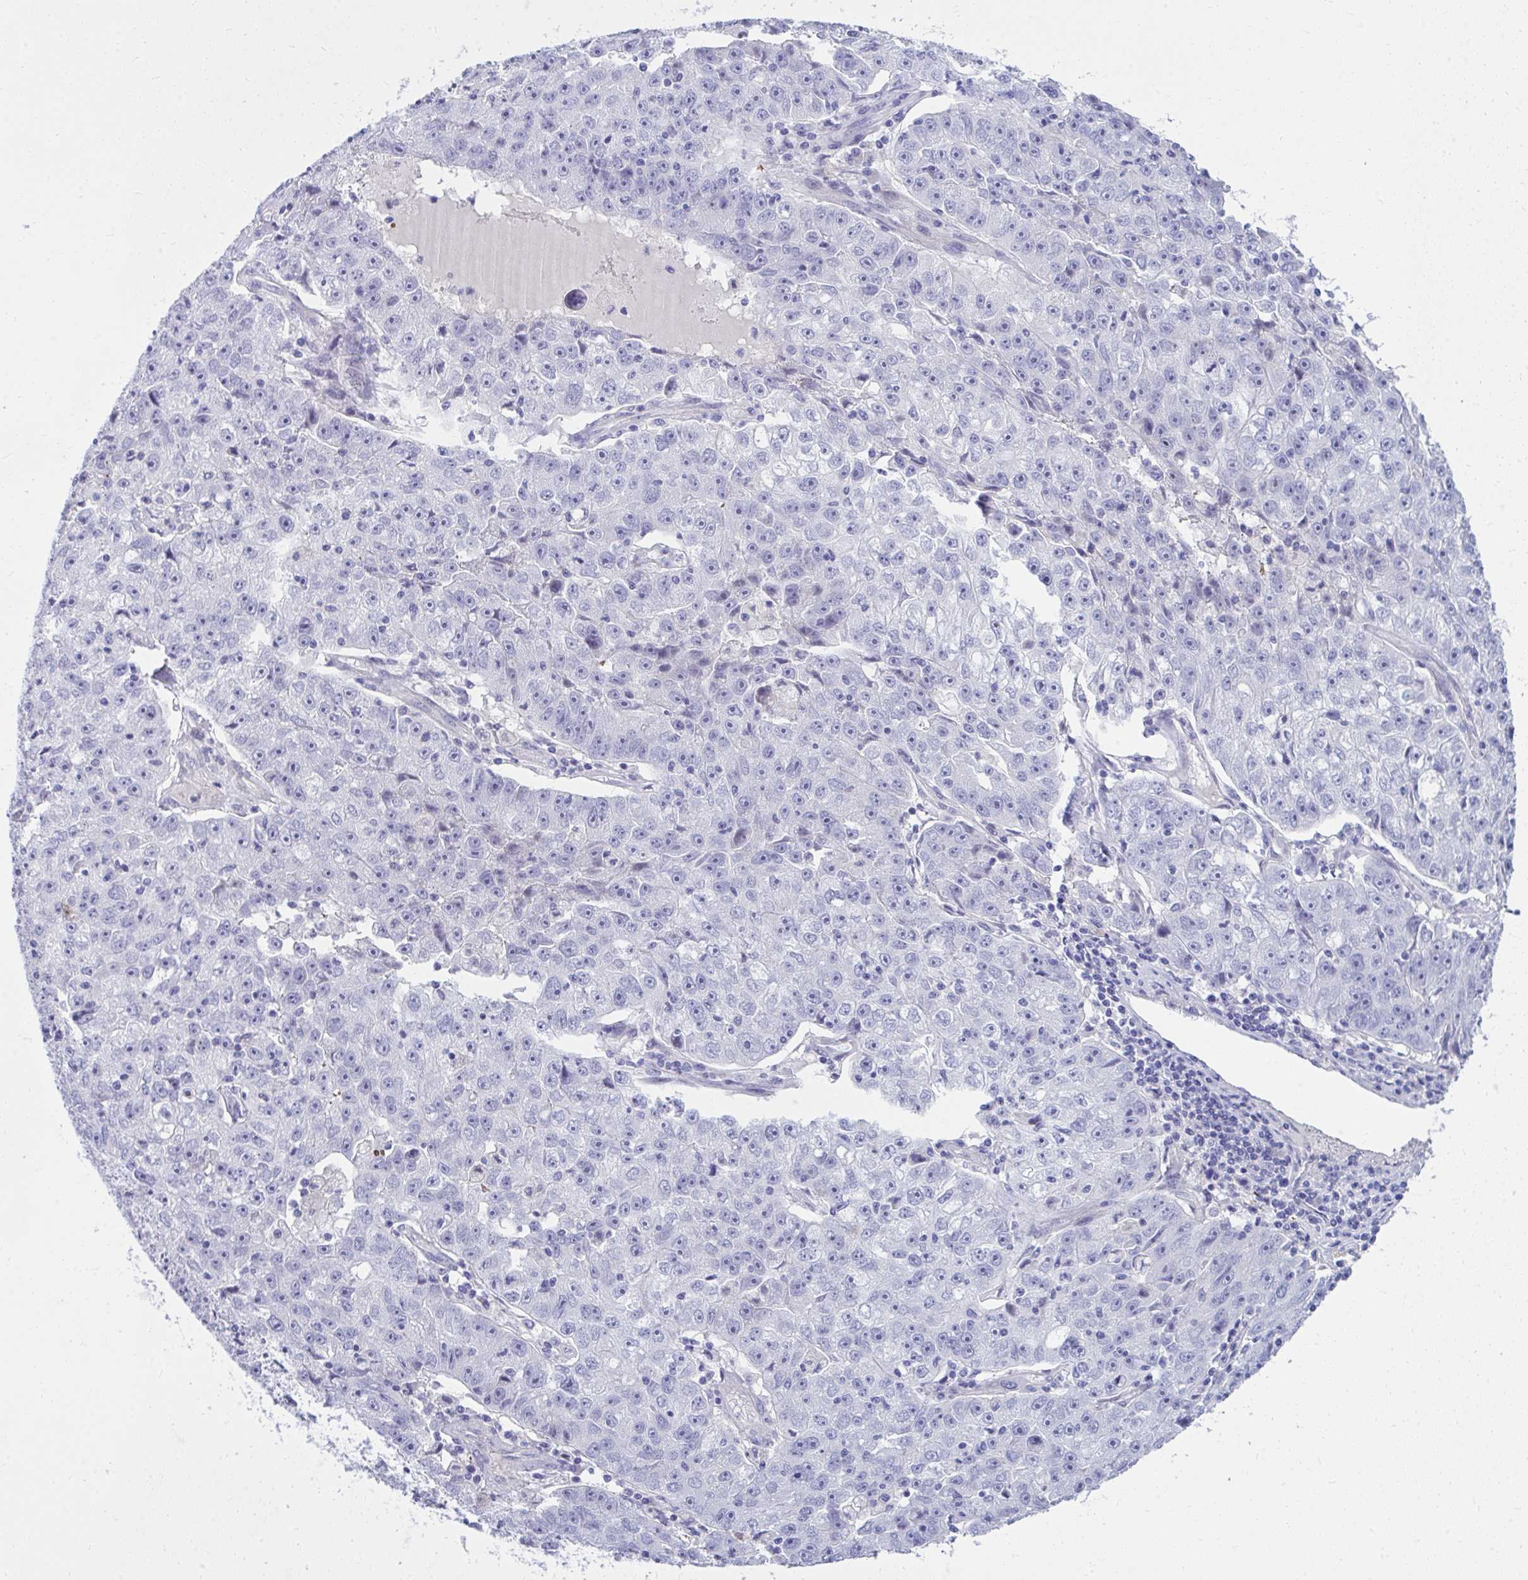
{"staining": {"intensity": "negative", "quantity": "none", "location": "none"}, "tissue": "lung cancer", "cell_type": "Tumor cells", "image_type": "cancer", "snomed": [{"axis": "morphology", "description": "Normal morphology"}, {"axis": "morphology", "description": "Adenocarcinoma, NOS"}, {"axis": "topography", "description": "Lymph node"}, {"axis": "topography", "description": "Lung"}], "caption": "Immunohistochemistry (IHC) histopathology image of neoplastic tissue: human lung cancer (adenocarcinoma) stained with DAB reveals no significant protein positivity in tumor cells.", "gene": "LRRC36", "patient": {"sex": "female", "age": 57}}